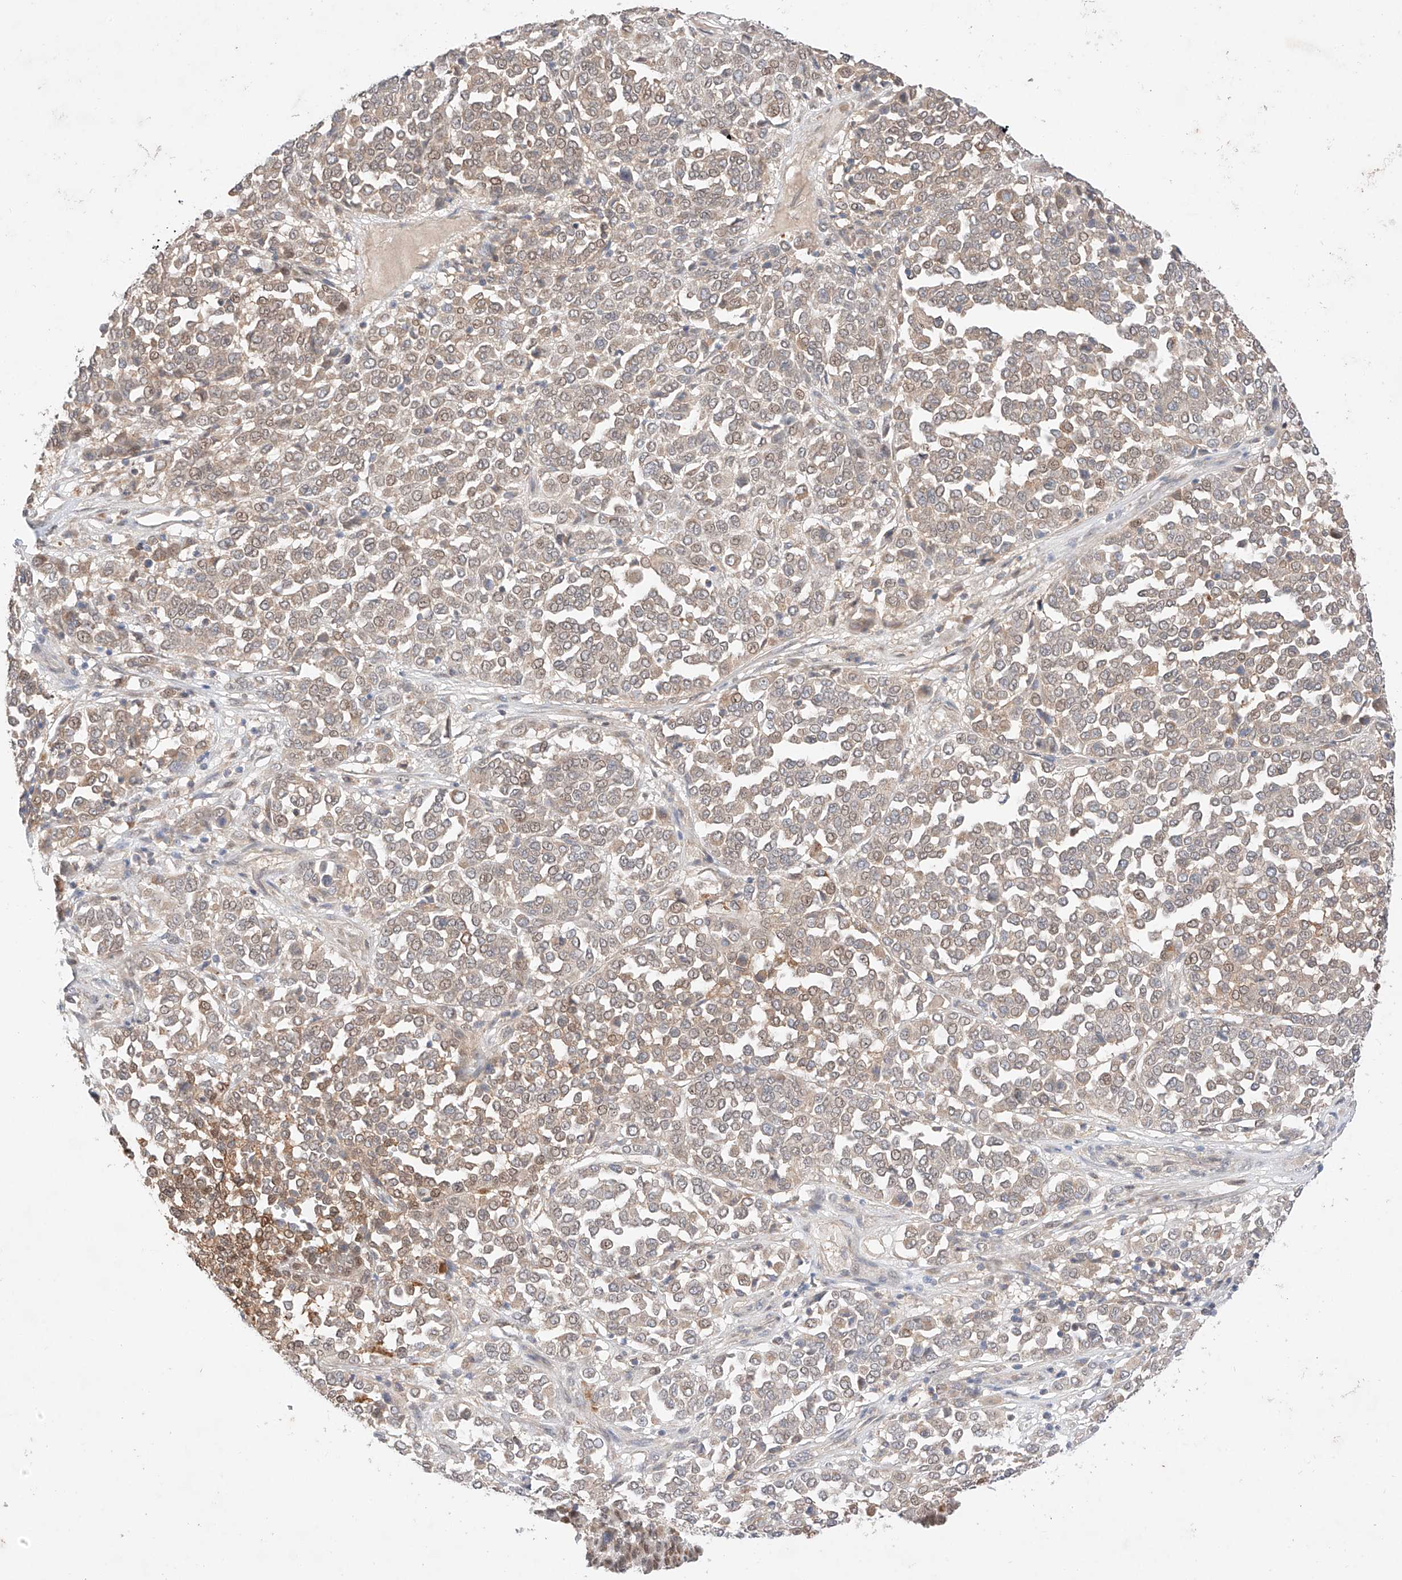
{"staining": {"intensity": "weak", "quantity": "25%-75%", "location": "cytoplasmic/membranous,nuclear"}, "tissue": "melanoma", "cell_type": "Tumor cells", "image_type": "cancer", "snomed": [{"axis": "morphology", "description": "Malignant melanoma, Metastatic site"}, {"axis": "topography", "description": "Pancreas"}], "caption": "About 25%-75% of tumor cells in malignant melanoma (metastatic site) exhibit weak cytoplasmic/membranous and nuclear protein staining as visualized by brown immunohistochemical staining.", "gene": "GCNT1", "patient": {"sex": "female", "age": 30}}